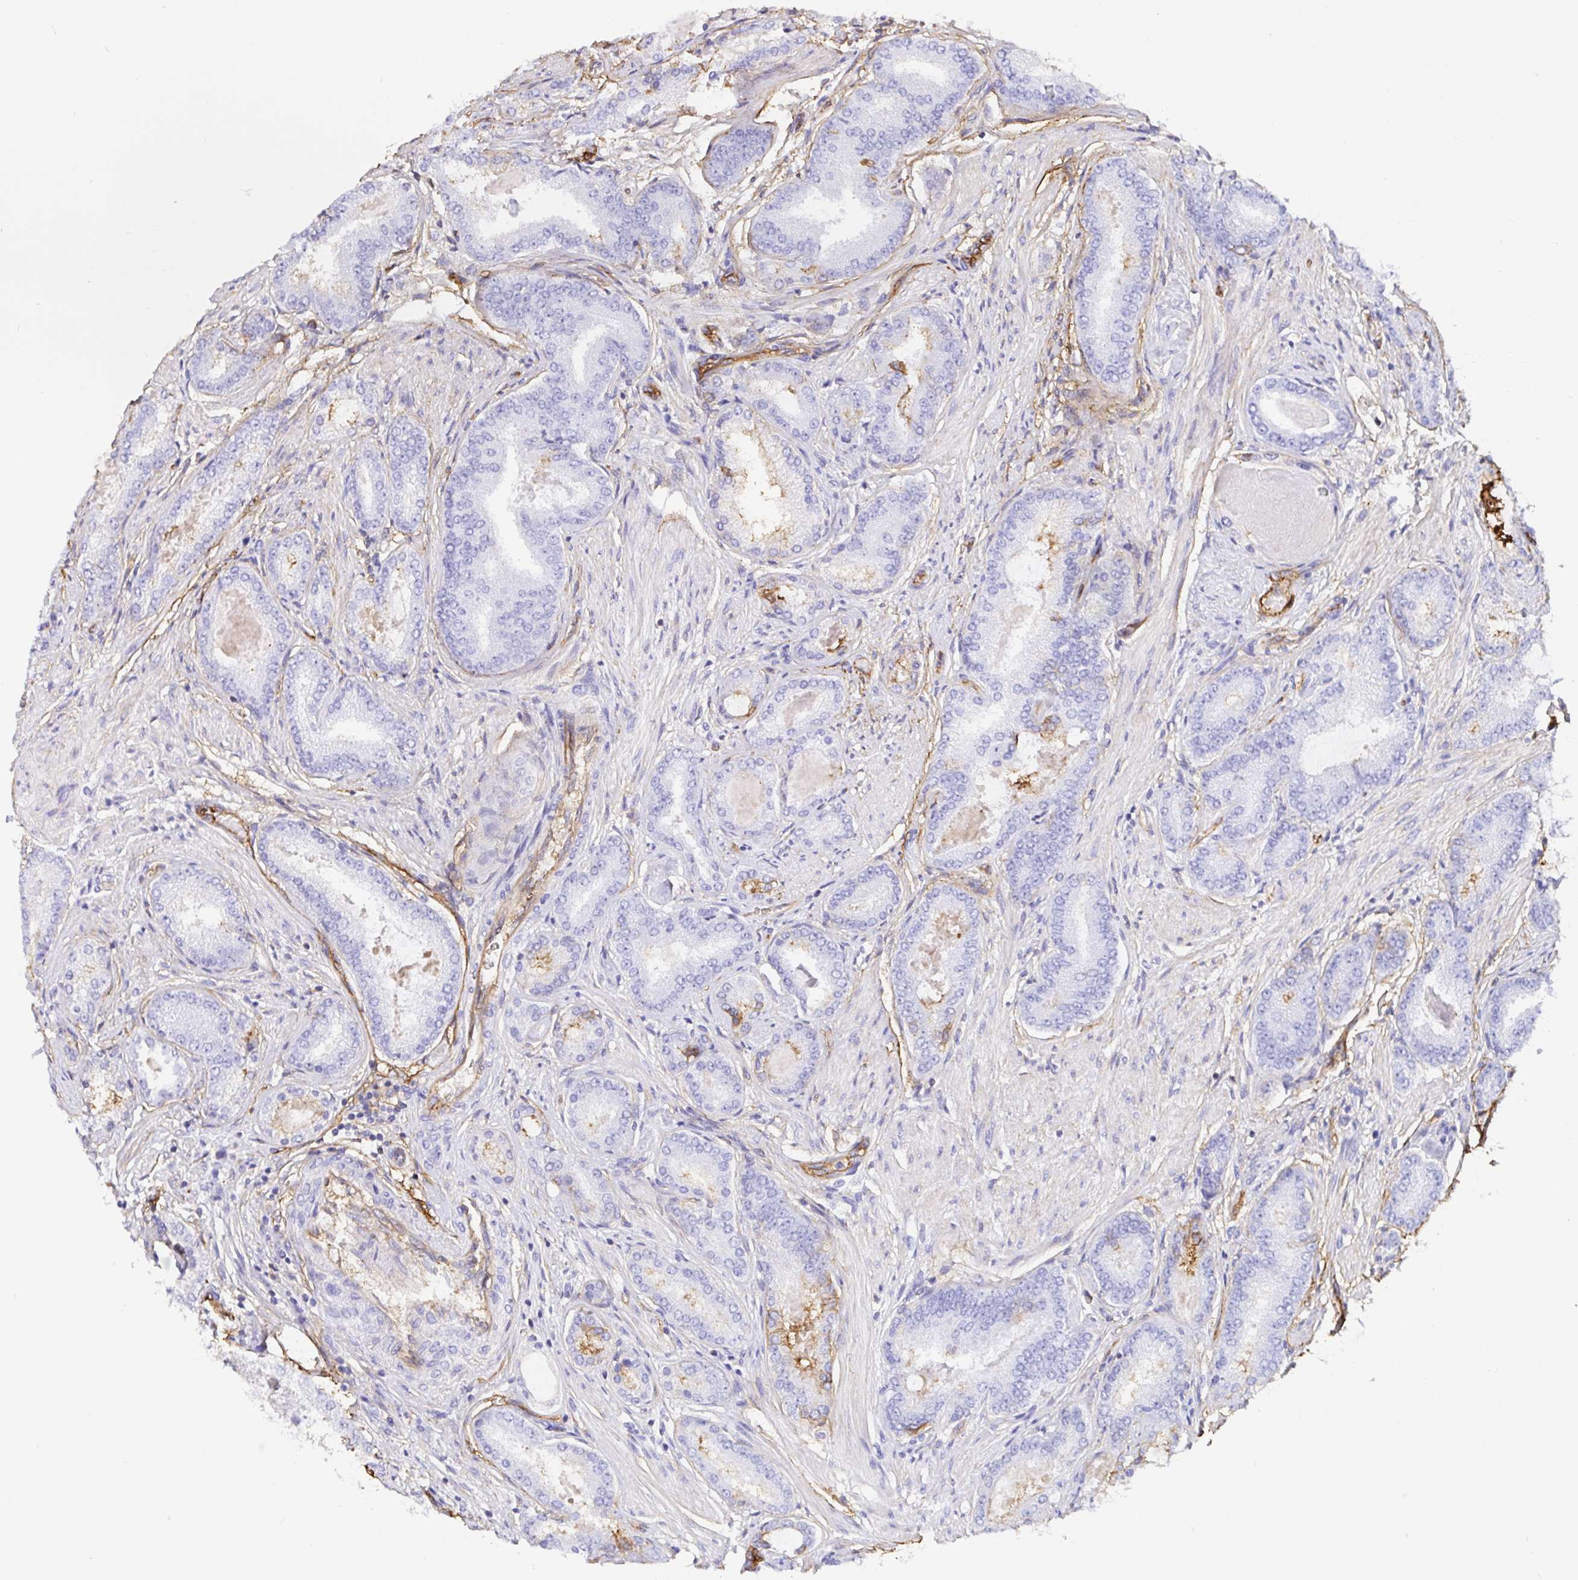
{"staining": {"intensity": "negative", "quantity": "none", "location": "none"}, "tissue": "prostate cancer", "cell_type": "Tumor cells", "image_type": "cancer", "snomed": [{"axis": "morphology", "description": "Adenocarcinoma, High grade"}, {"axis": "topography", "description": "Prostate"}], "caption": "Prostate adenocarcinoma (high-grade) was stained to show a protein in brown. There is no significant positivity in tumor cells.", "gene": "ANXA2", "patient": {"sex": "male", "age": 63}}